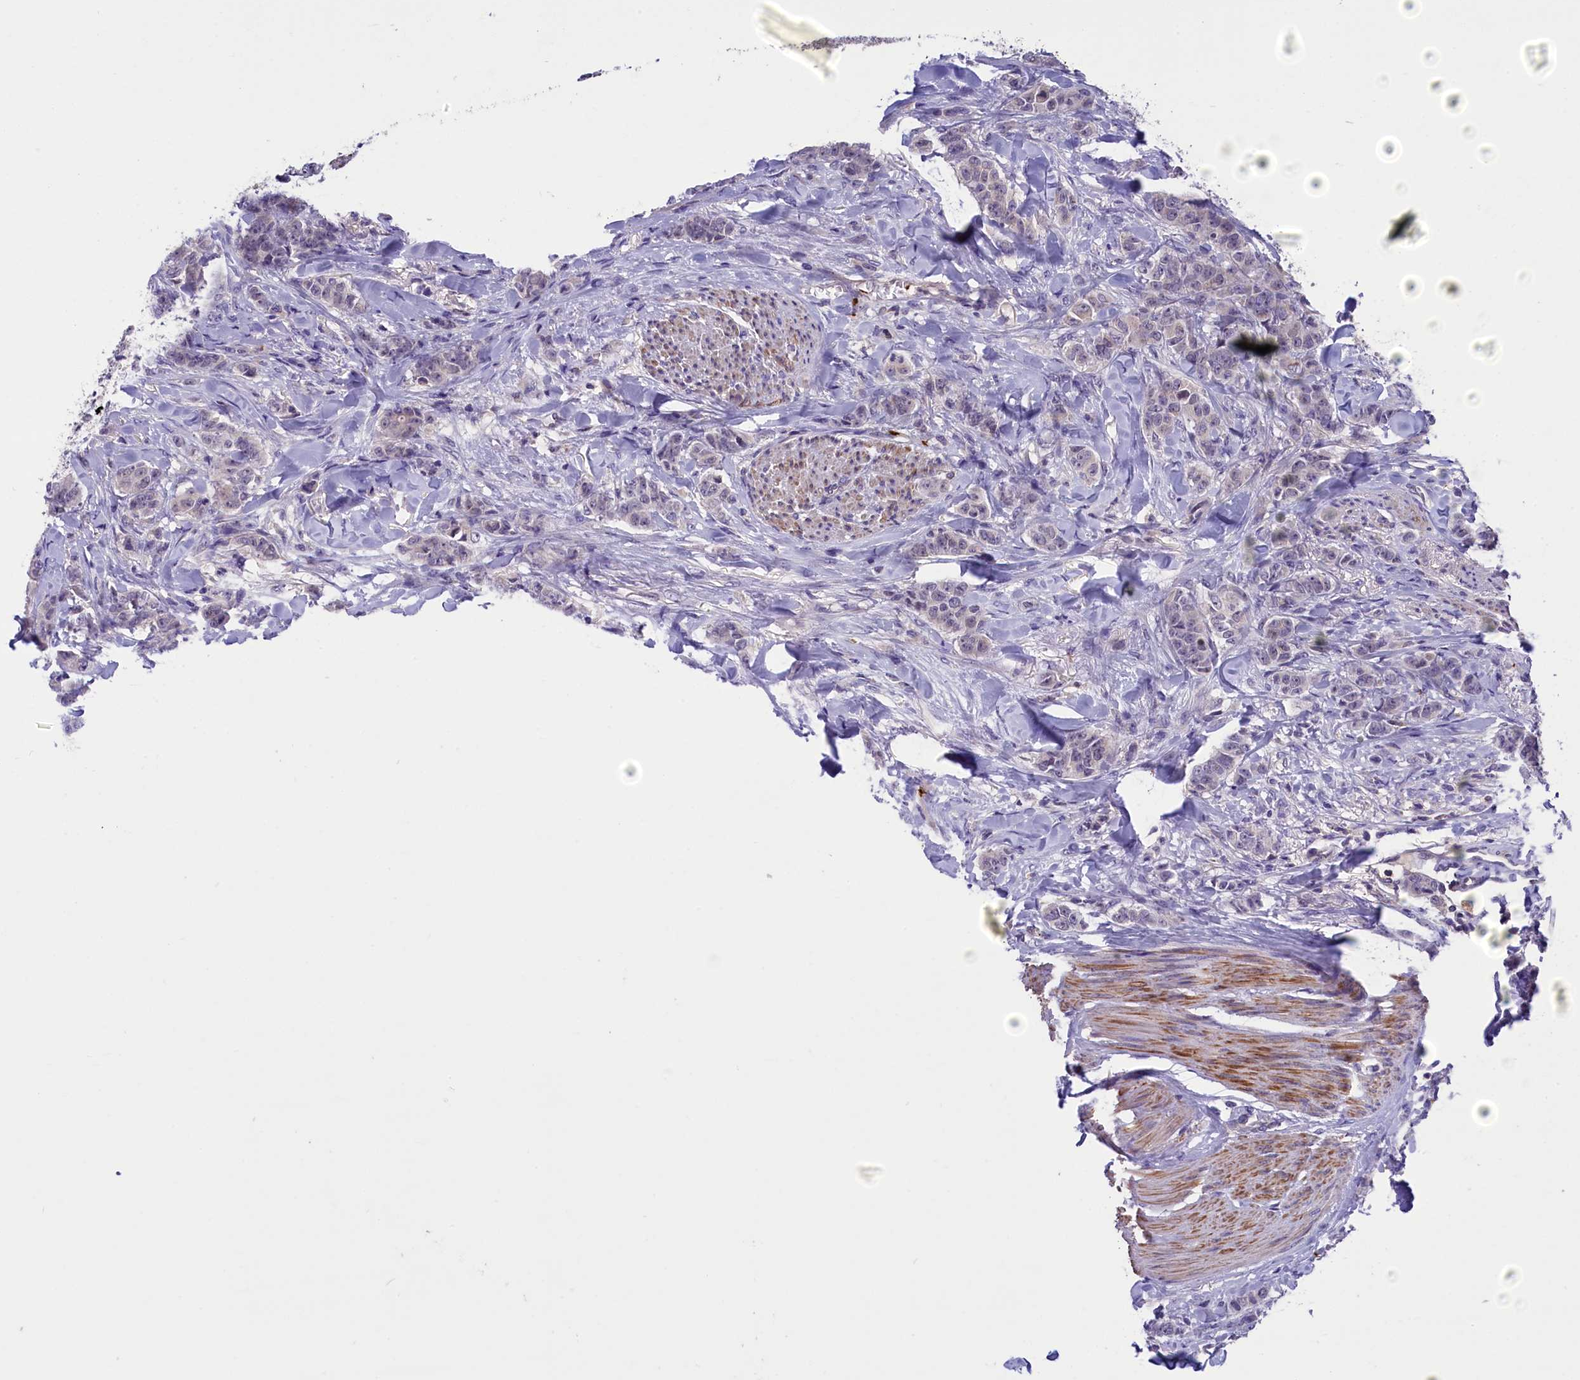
{"staining": {"intensity": "negative", "quantity": "none", "location": "none"}, "tissue": "breast cancer", "cell_type": "Tumor cells", "image_type": "cancer", "snomed": [{"axis": "morphology", "description": "Duct carcinoma"}, {"axis": "topography", "description": "Breast"}], "caption": "Breast cancer (intraductal carcinoma) was stained to show a protein in brown. There is no significant expression in tumor cells.", "gene": "HEATR3", "patient": {"sex": "female", "age": 40}}